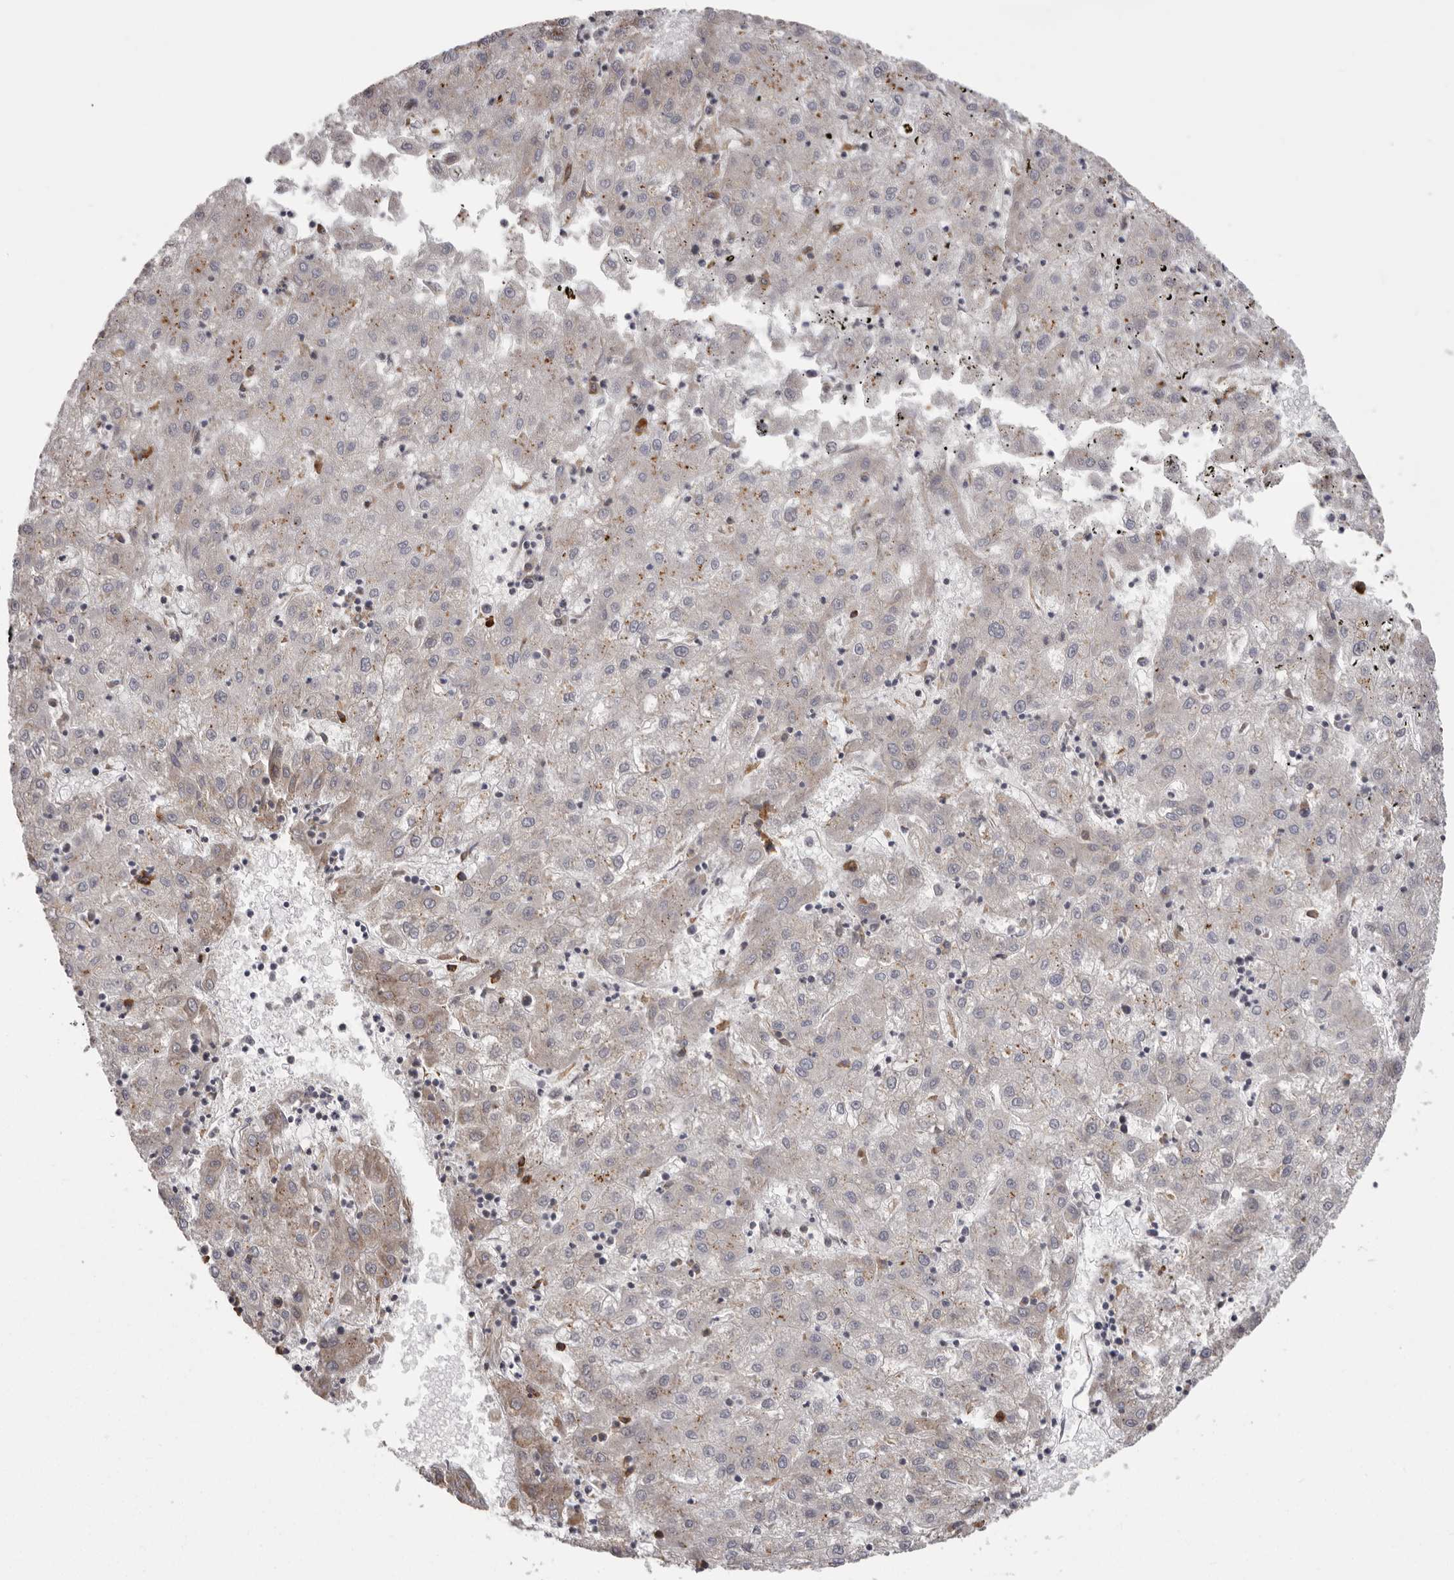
{"staining": {"intensity": "weak", "quantity": "<25%", "location": "cytoplasmic/membranous"}, "tissue": "liver cancer", "cell_type": "Tumor cells", "image_type": "cancer", "snomed": [{"axis": "morphology", "description": "Carcinoma, Hepatocellular, NOS"}, {"axis": "topography", "description": "Liver"}], "caption": "A photomicrograph of human liver cancer is negative for staining in tumor cells. (Brightfield microscopy of DAB IHC at high magnification).", "gene": "NUP43", "patient": {"sex": "male", "age": 72}}